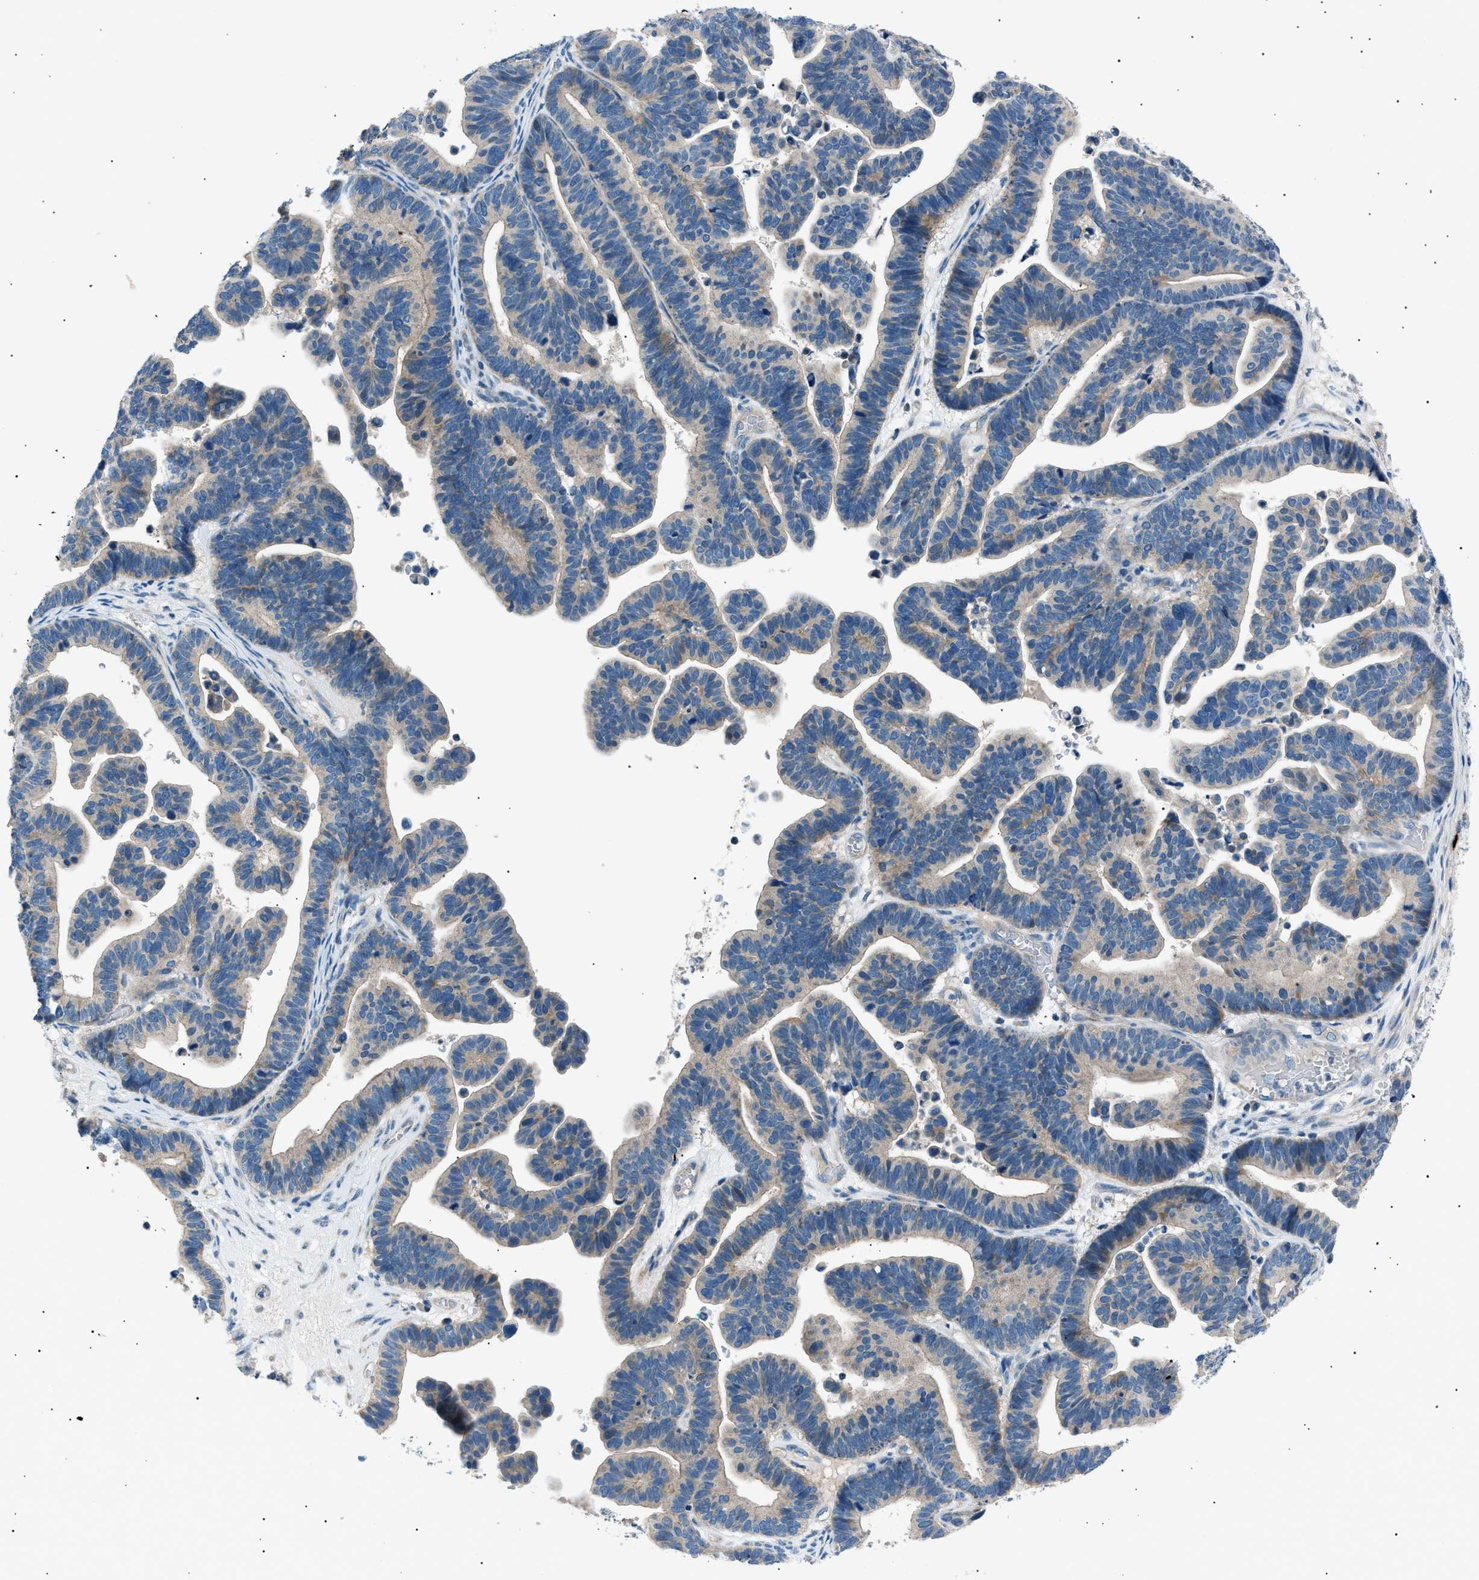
{"staining": {"intensity": "weak", "quantity": "<25%", "location": "cytoplasmic/membranous"}, "tissue": "ovarian cancer", "cell_type": "Tumor cells", "image_type": "cancer", "snomed": [{"axis": "morphology", "description": "Cystadenocarcinoma, serous, NOS"}, {"axis": "topography", "description": "Ovary"}], "caption": "Ovarian cancer stained for a protein using immunohistochemistry reveals no staining tumor cells.", "gene": "LRRC37B", "patient": {"sex": "female", "age": 56}}